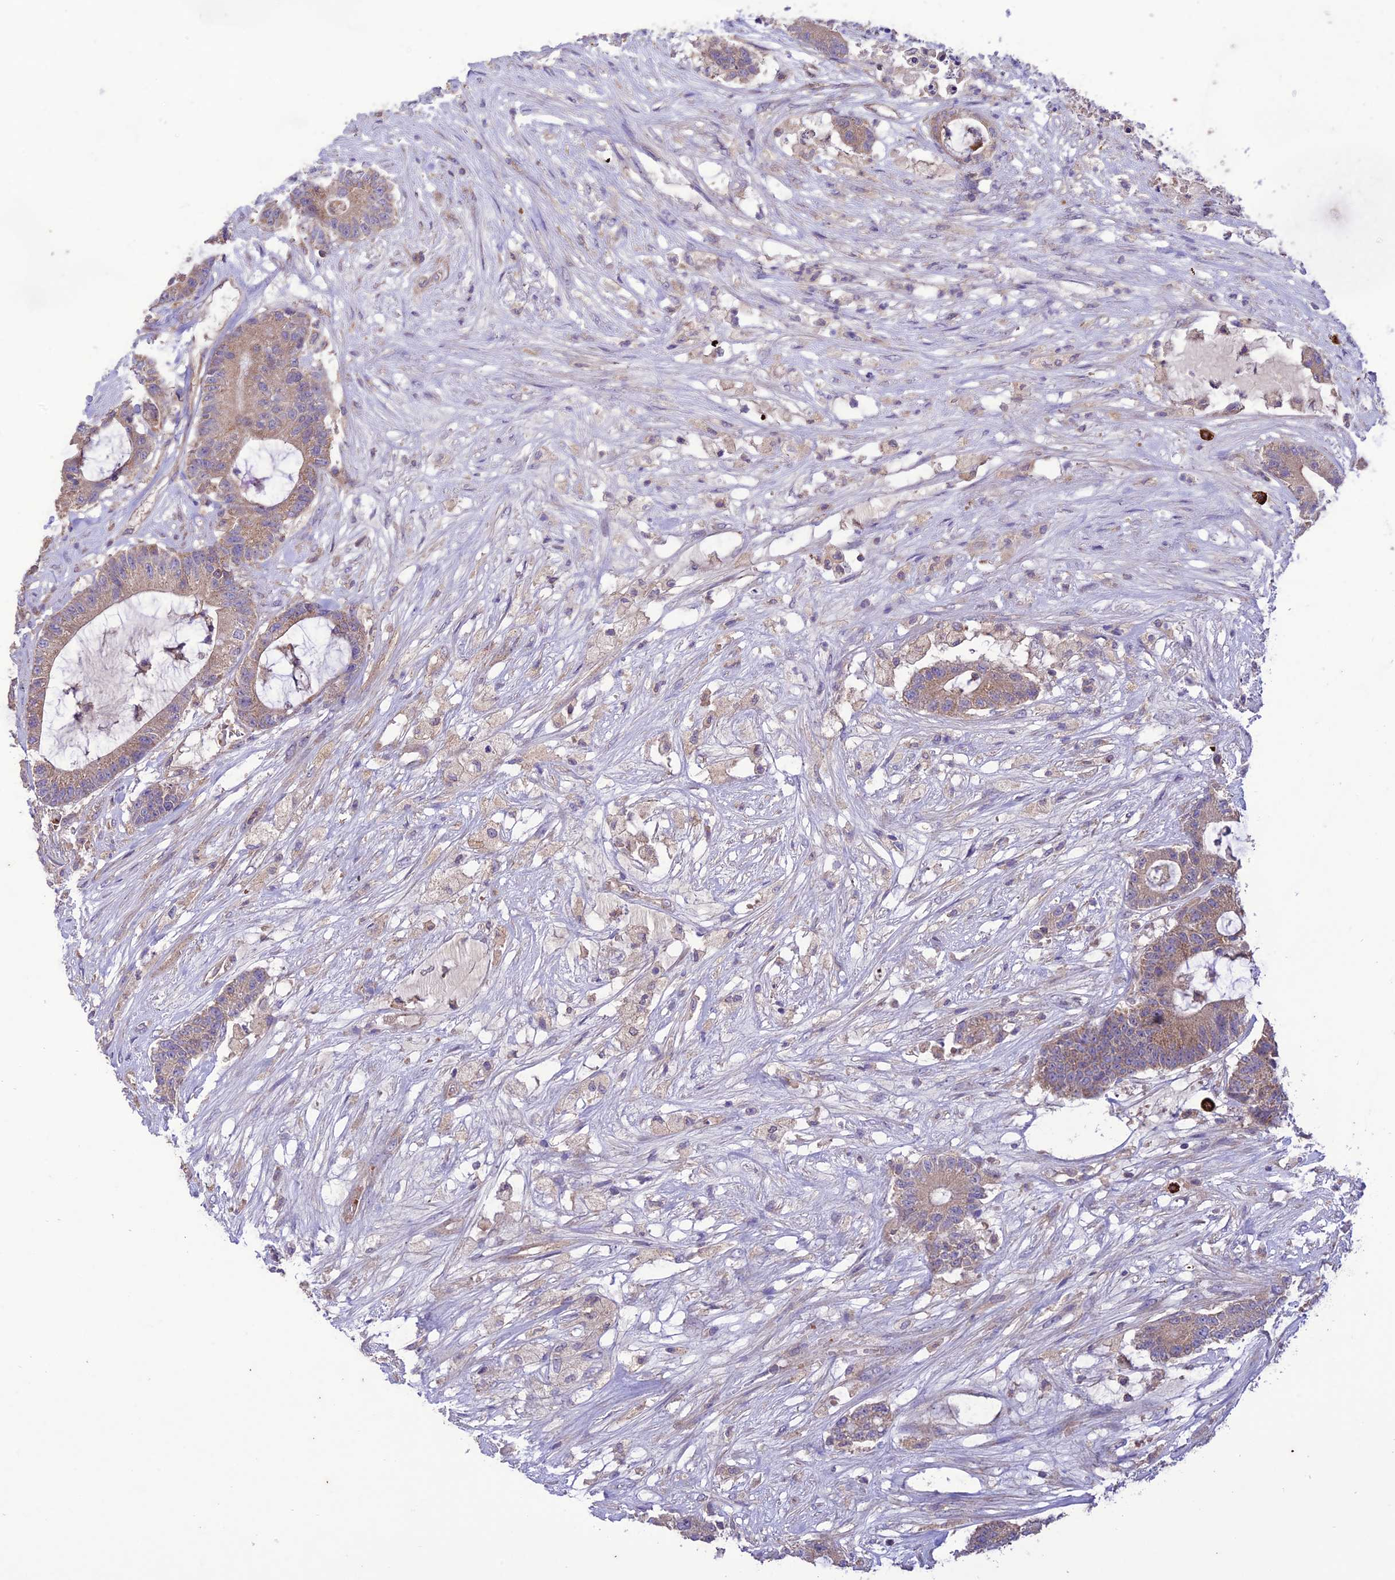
{"staining": {"intensity": "moderate", "quantity": "25%-75%", "location": "cytoplasmic/membranous"}, "tissue": "colorectal cancer", "cell_type": "Tumor cells", "image_type": "cancer", "snomed": [{"axis": "morphology", "description": "Adenocarcinoma, NOS"}, {"axis": "topography", "description": "Colon"}], "caption": "There is medium levels of moderate cytoplasmic/membranous expression in tumor cells of colorectal cancer, as demonstrated by immunohistochemical staining (brown color).", "gene": "NDUFAF1", "patient": {"sex": "female", "age": 84}}